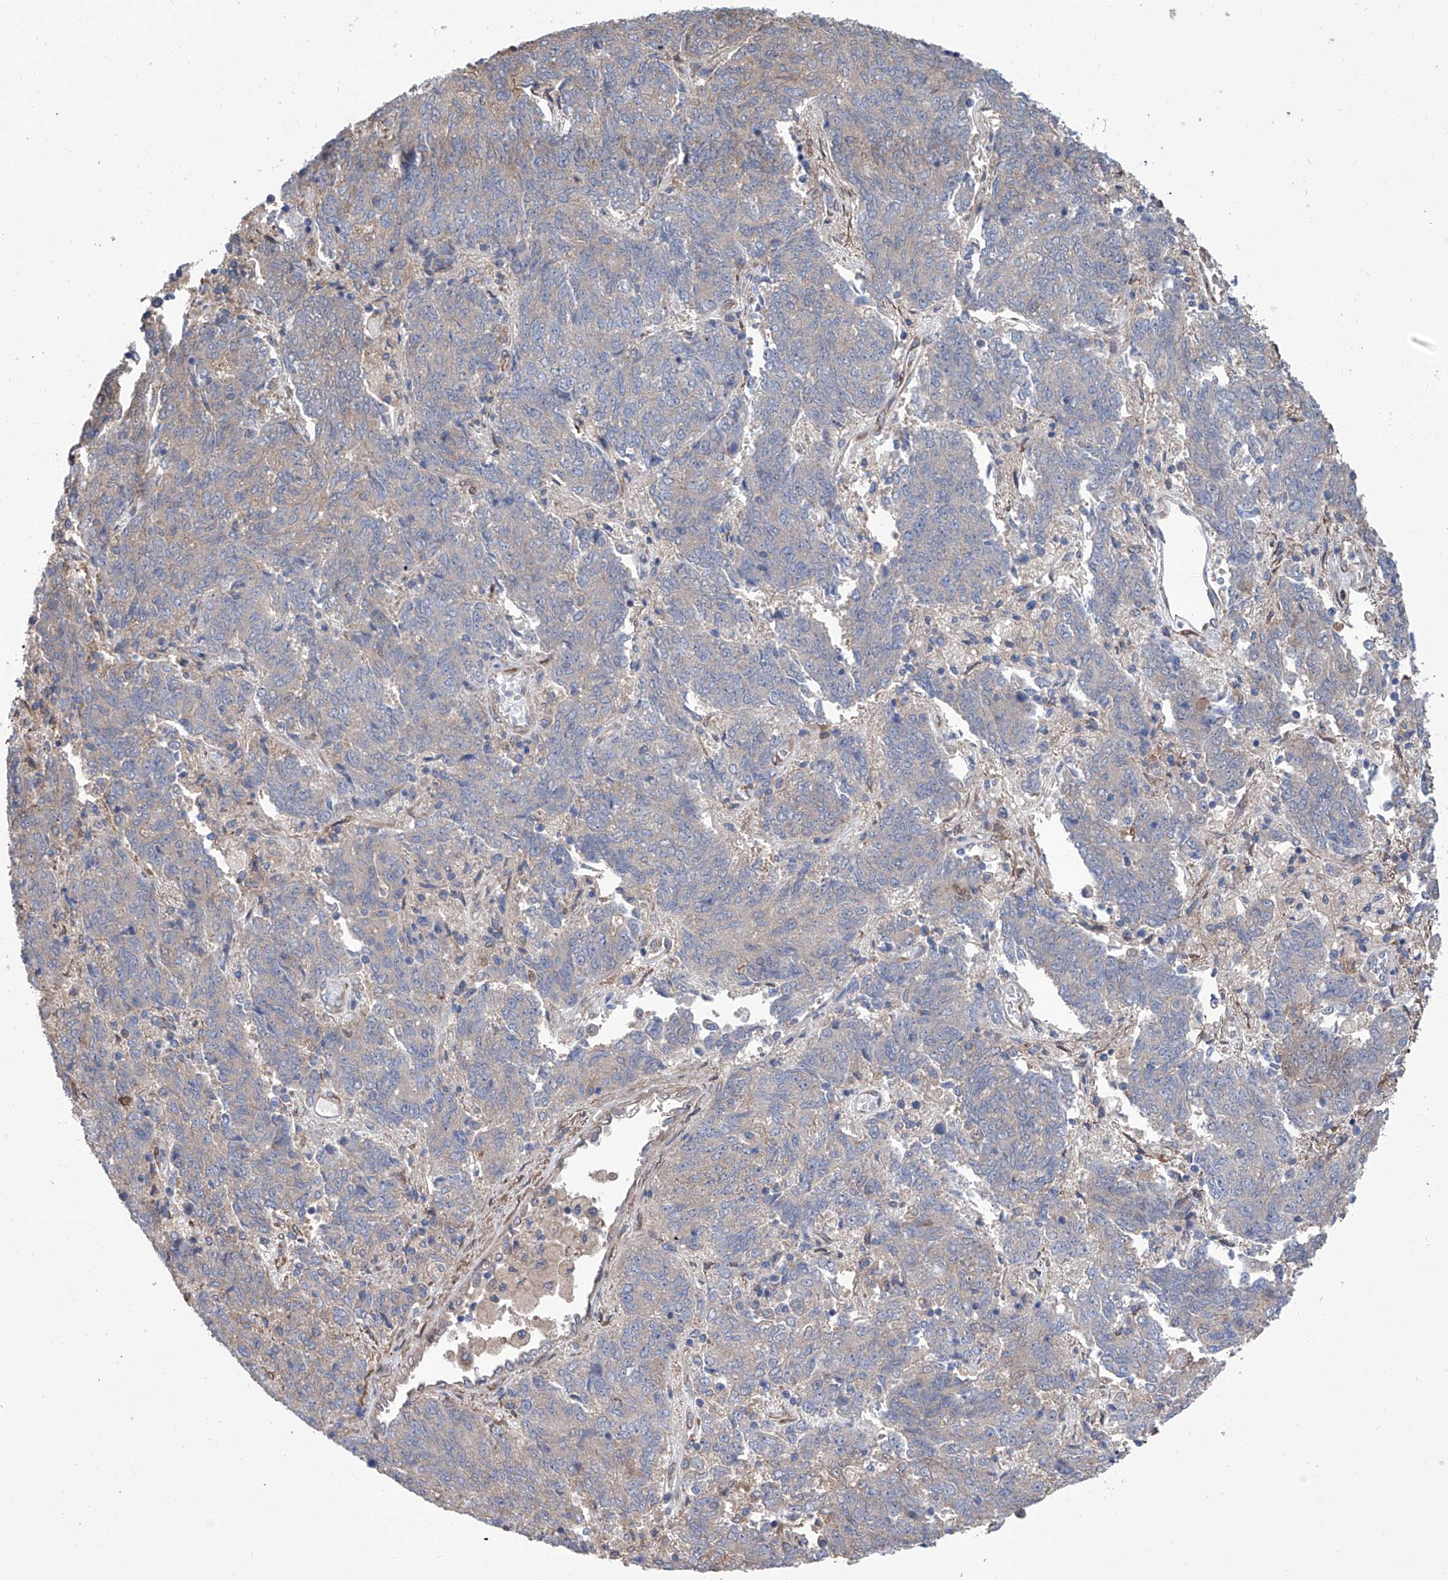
{"staining": {"intensity": "weak", "quantity": "<25%", "location": "cytoplasmic/membranous"}, "tissue": "endometrial cancer", "cell_type": "Tumor cells", "image_type": "cancer", "snomed": [{"axis": "morphology", "description": "Adenocarcinoma, NOS"}, {"axis": "topography", "description": "Endometrium"}], "caption": "Adenocarcinoma (endometrial) was stained to show a protein in brown. There is no significant staining in tumor cells.", "gene": "SMS", "patient": {"sex": "female", "age": 80}}